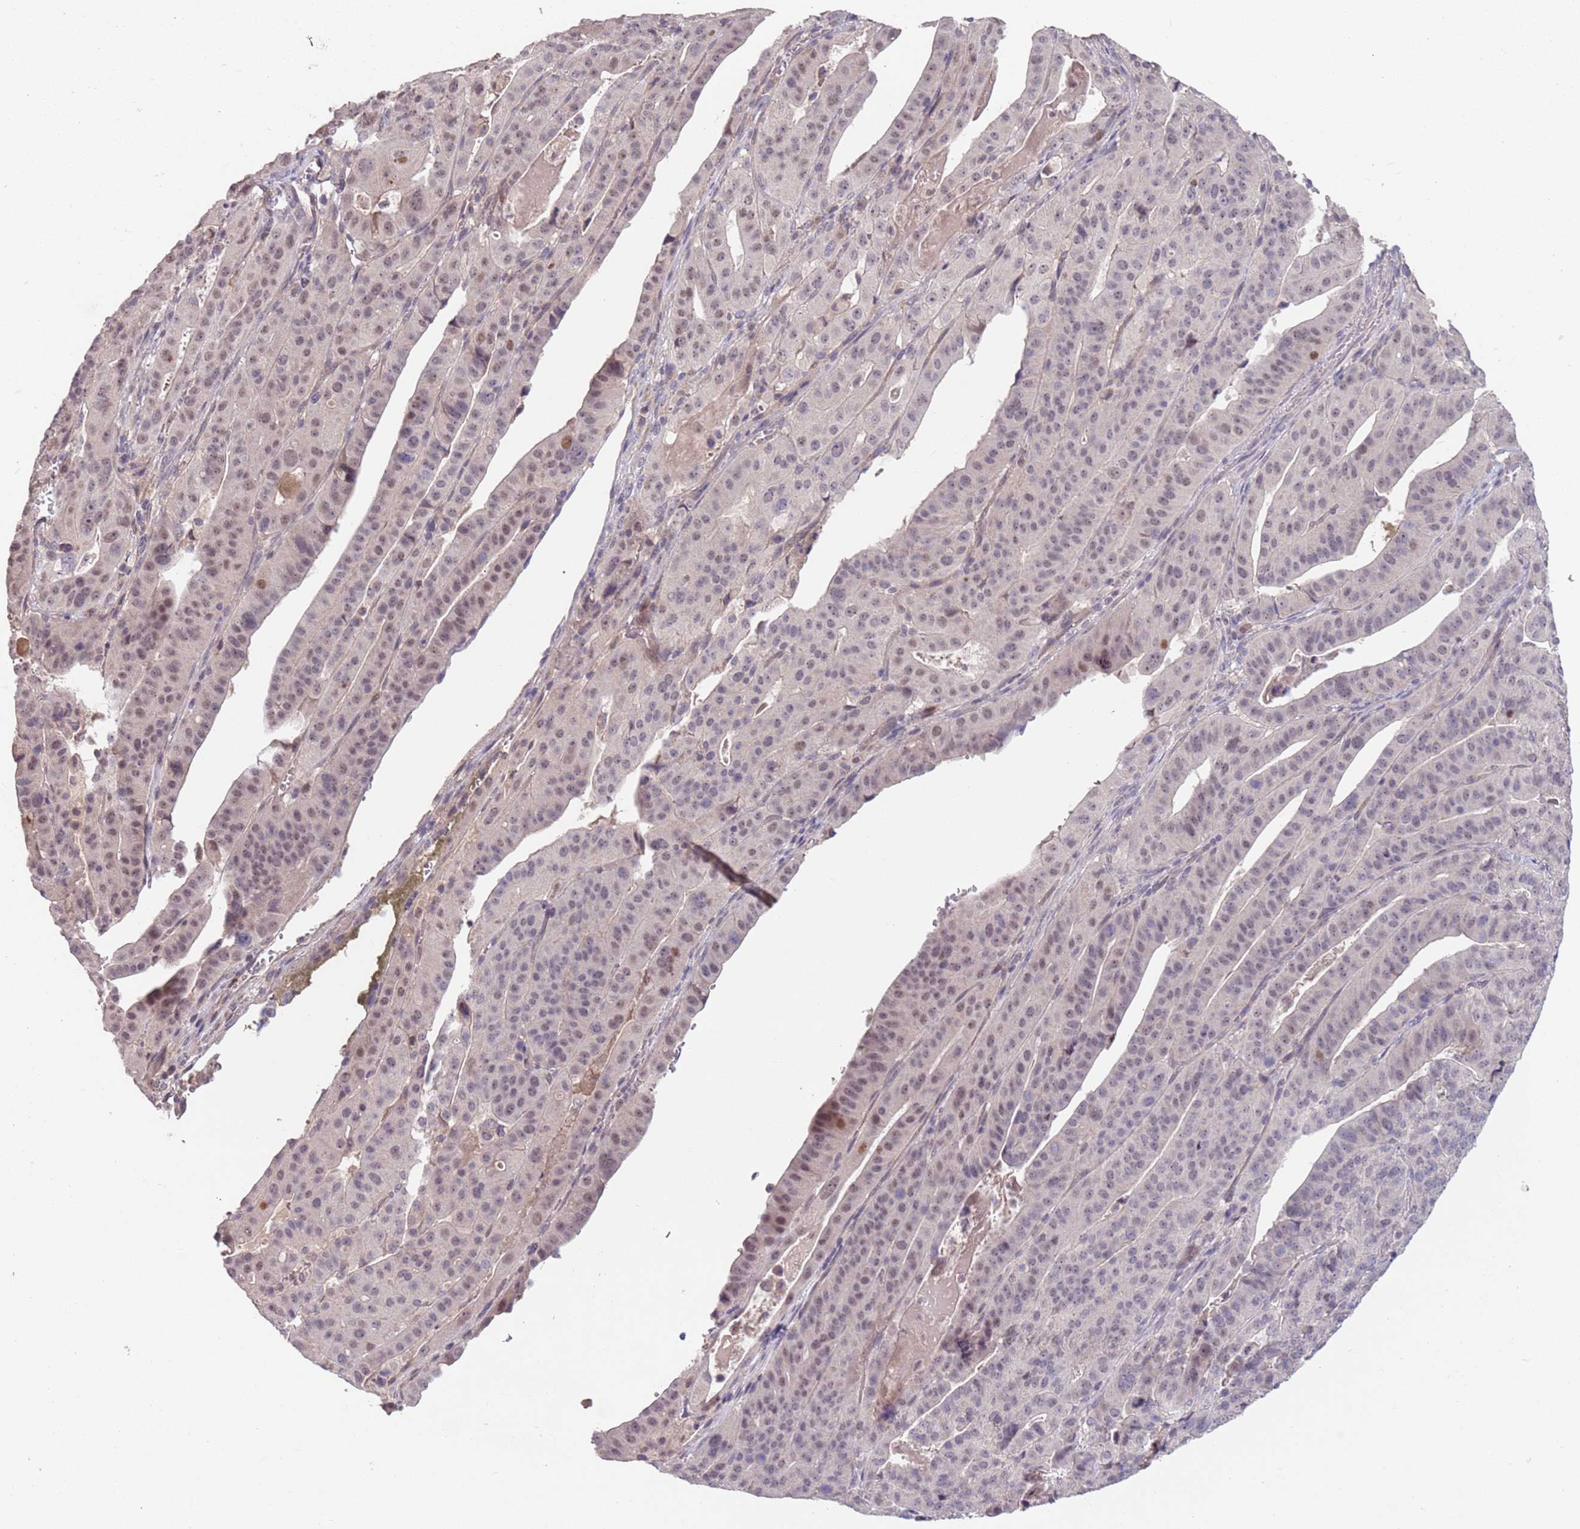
{"staining": {"intensity": "weak", "quantity": "<25%", "location": "nuclear"}, "tissue": "stomach cancer", "cell_type": "Tumor cells", "image_type": "cancer", "snomed": [{"axis": "morphology", "description": "Adenocarcinoma, NOS"}, {"axis": "topography", "description": "Stomach"}], "caption": "DAB (3,3'-diaminobenzidine) immunohistochemical staining of human stomach adenocarcinoma demonstrates no significant staining in tumor cells.", "gene": "MEI1", "patient": {"sex": "male", "age": 48}}